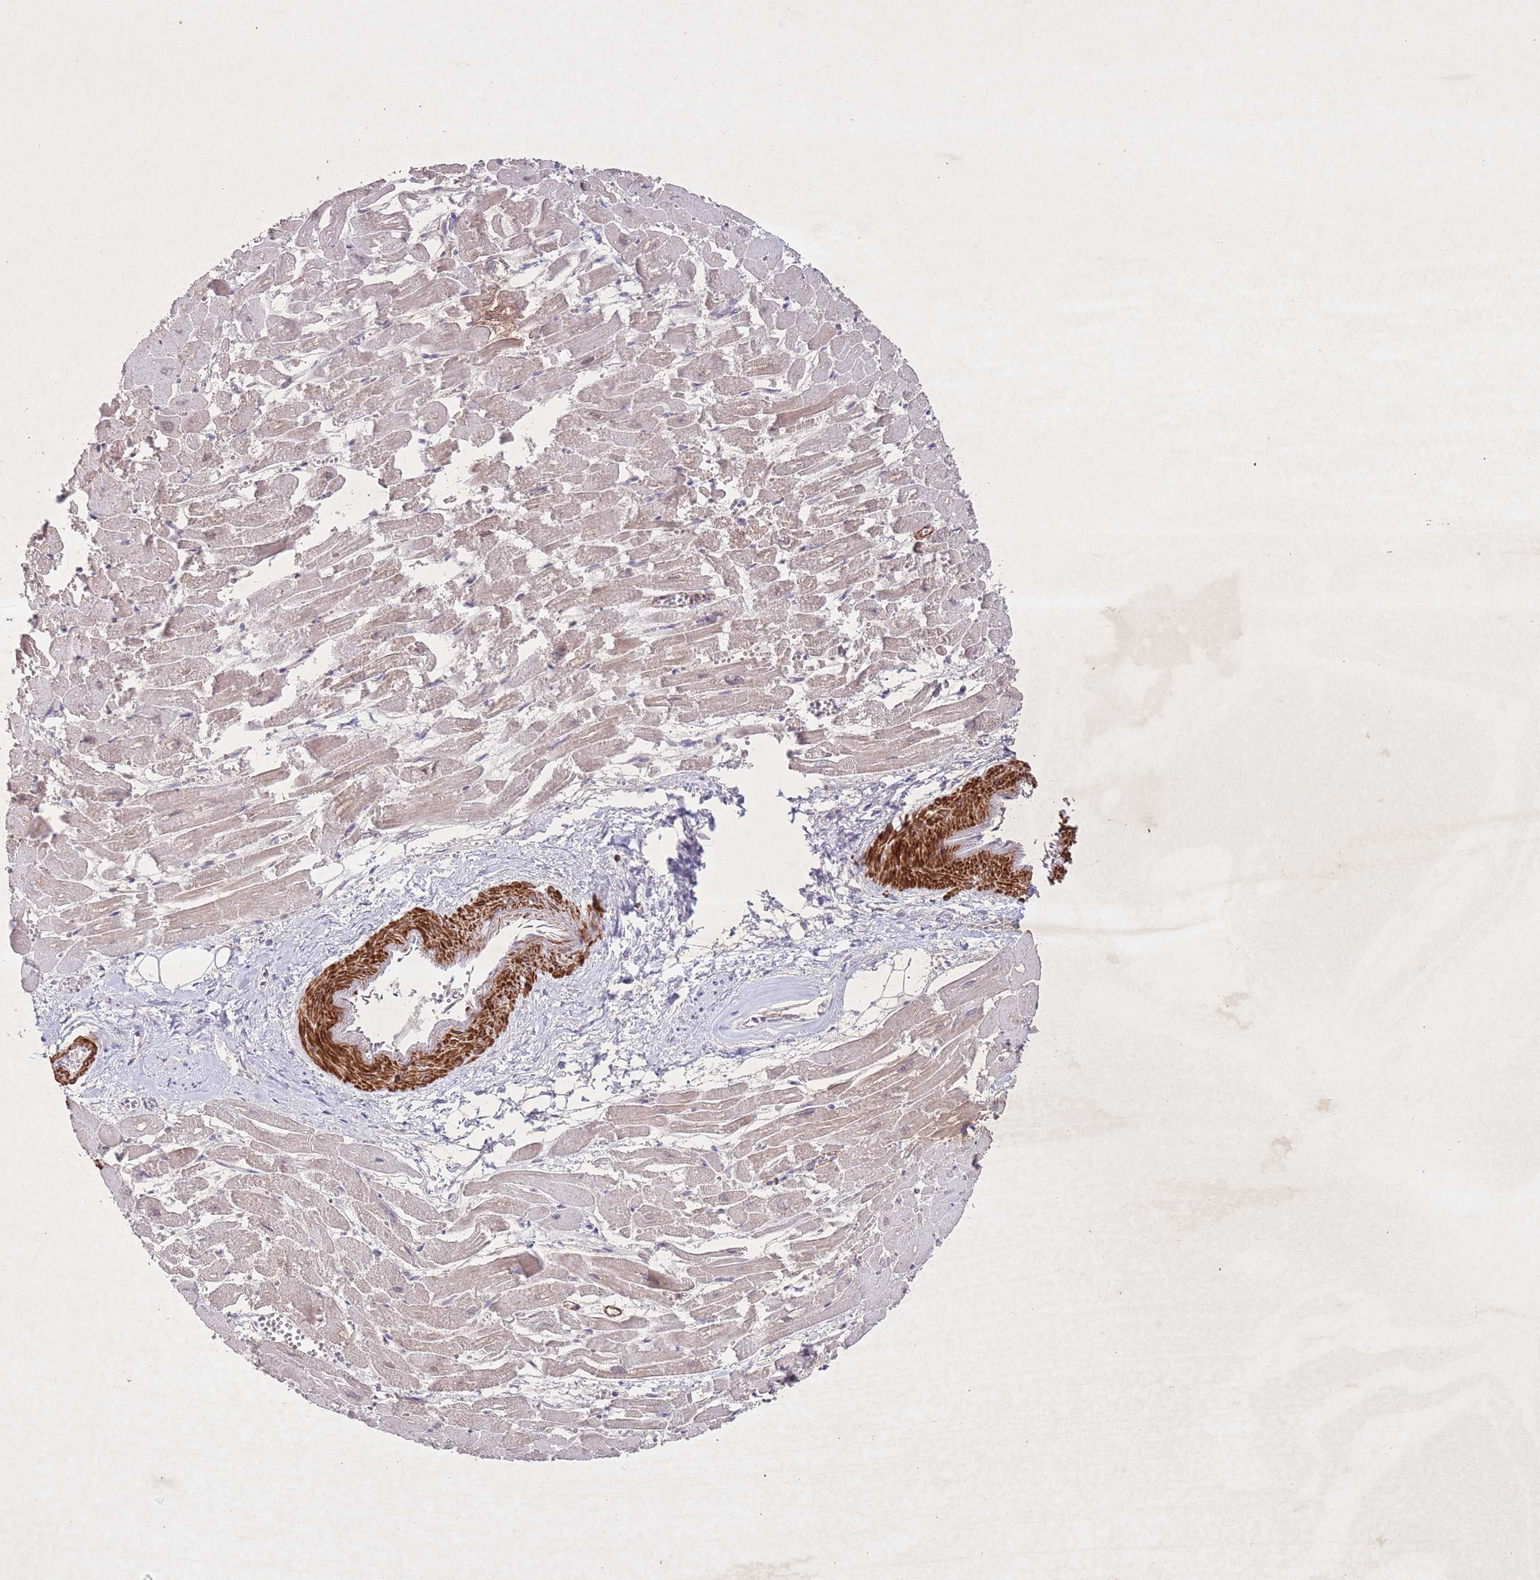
{"staining": {"intensity": "weak", "quantity": "25%-75%", "location": "cytoplasmic/membranous"}, "tissue": "heart muscle", "cell_type": "Cardiomyocytes", "image_type": "normal", "snomed": [{"axis": "morphology", "description": "Normal tissue, NOS"}, {"axis": "topography", "description": "Heart"}], "caption": "Protein positivity by IHC reveals weak cytoplasmic/membranous expression in approximately 25%-75% of cardiomyocytes in unremarkable heart muscle.", "gene": "CCNI", "patient": {"sex": "male", "age": 54}}